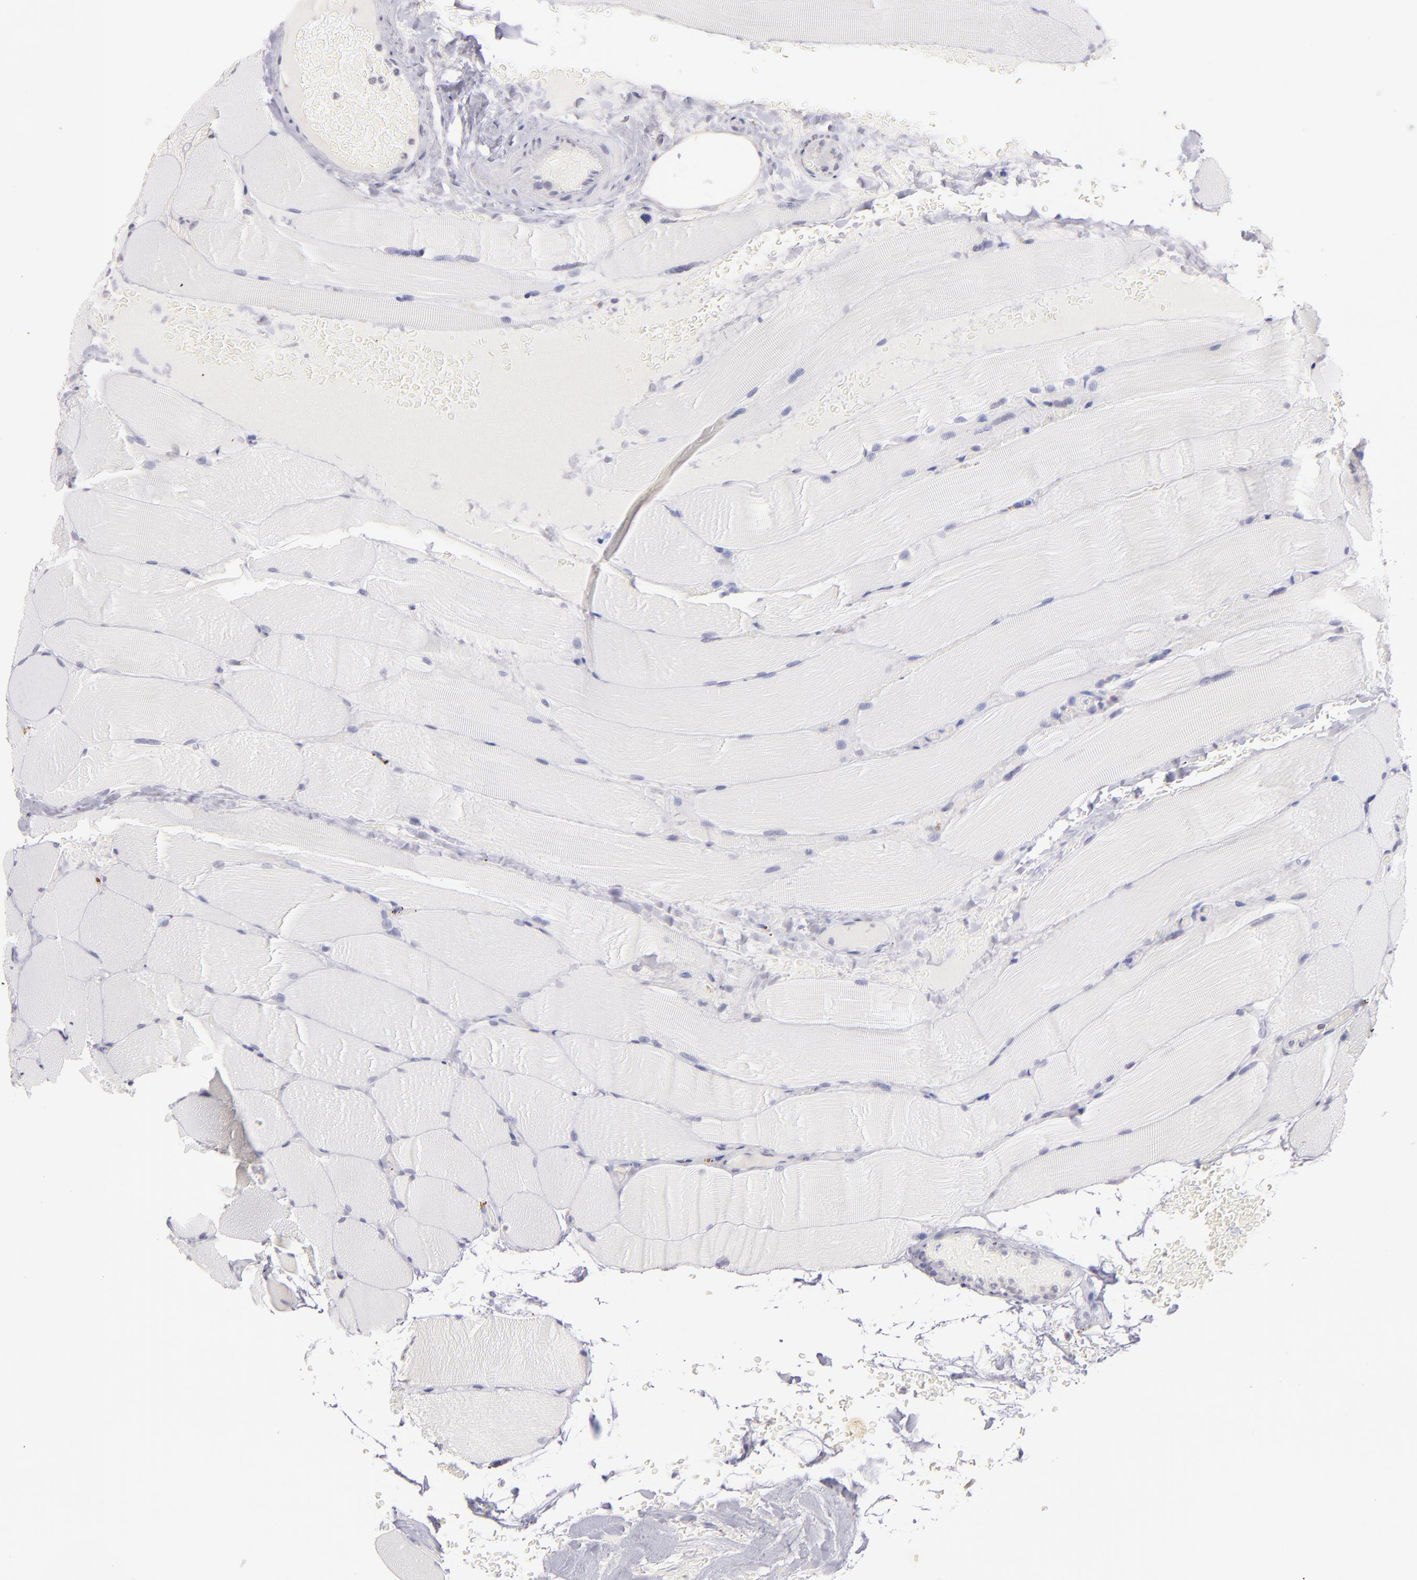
{"staining": {"intensity": "negative", "quantity": "none", "location": "none"}, "tissue": "parathyroid gland", "cell_type": "Glandular cells", "image_type": "normal", "snomed": [{"axis": "morphology", "description": "Normal tissue, NOS"}, {"axis": "topography", "description": "Skeletal muscle"}, {"axis": "topography", "description": "Parathyroid gland"}], "caption": "Normal parathyroid gland was stained to show a protein in brown. There is no significant staining in glandular cells. (DAB IHC, high magnification).", "gene": "IL2RA", "patient": {"sex": "female", "age": 37}}